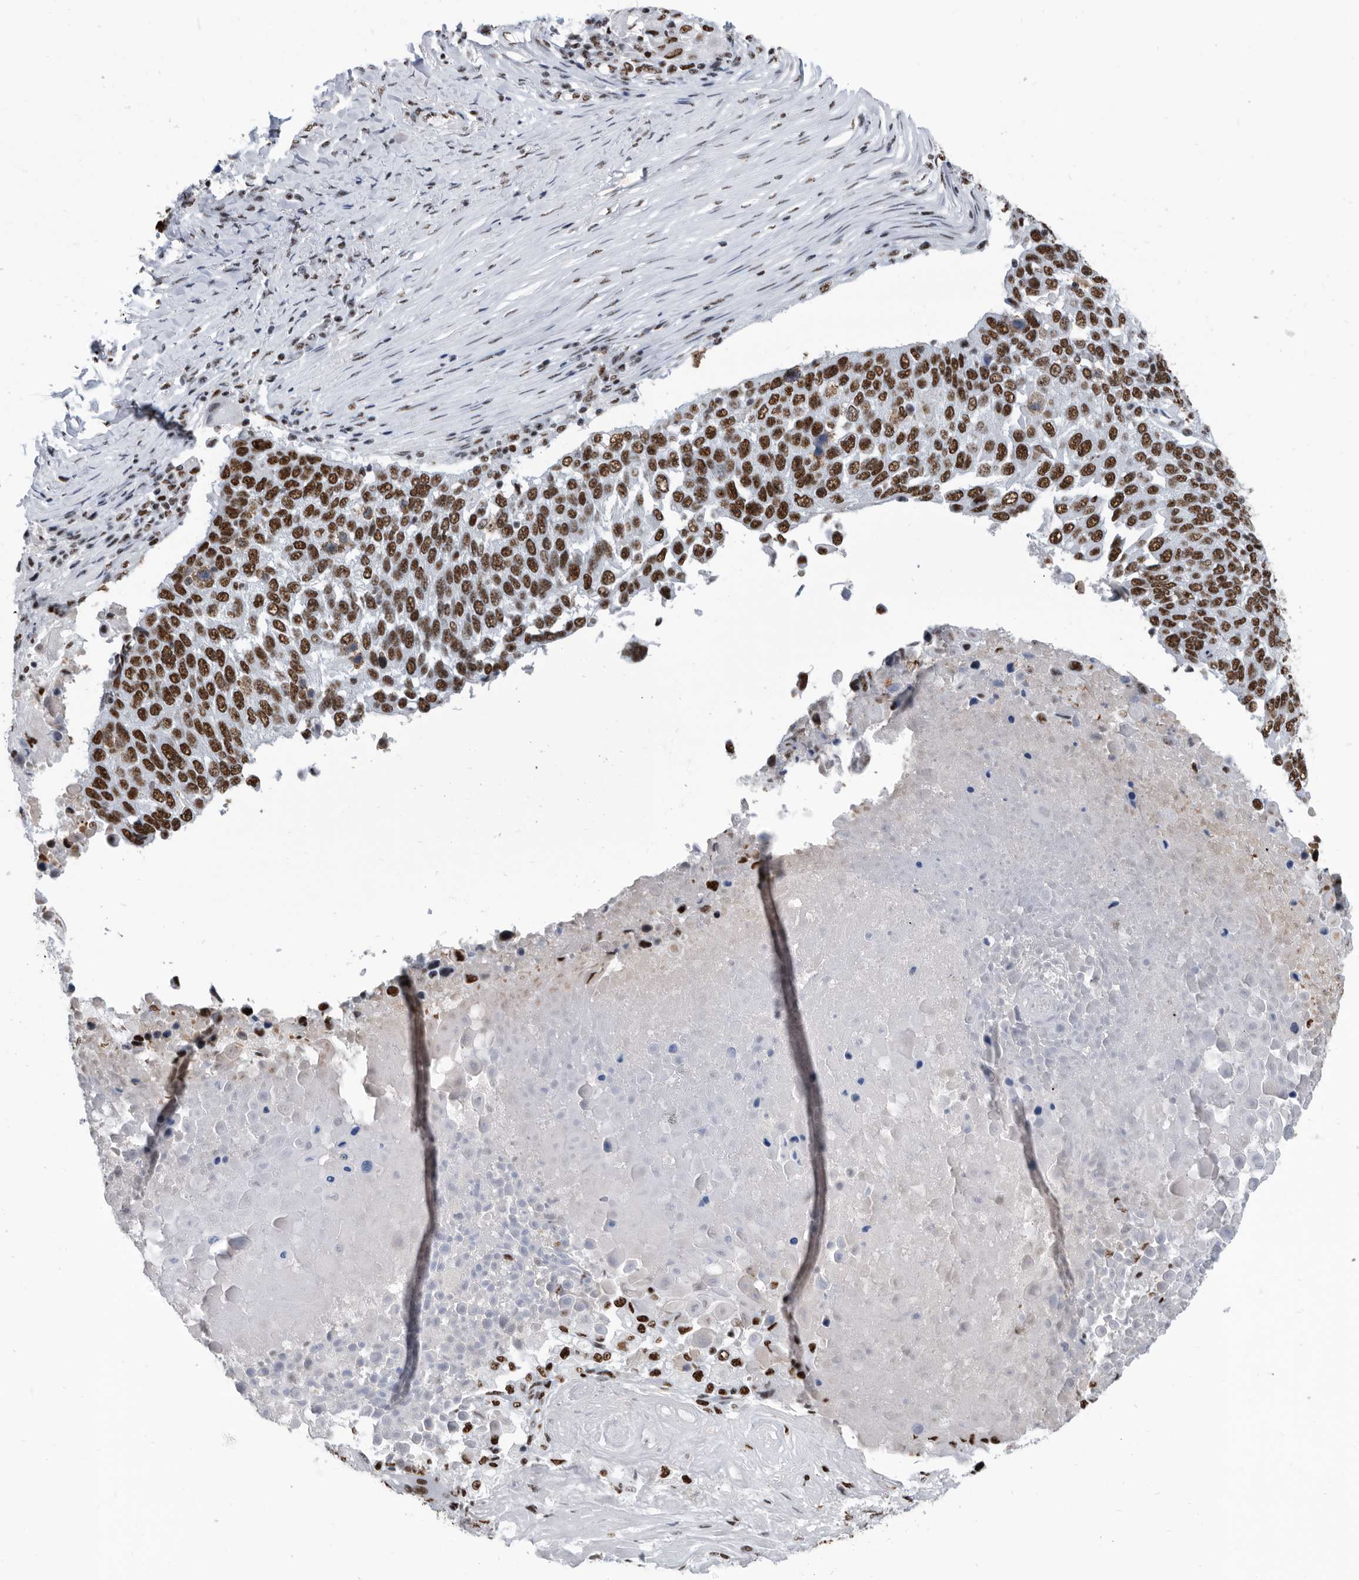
{"staining": {"intensity": "strong", "quantity": ">75%", "location": "nuclear"}, "tissue": "lung cancer", "cell_type": "Tumor cells", "image_type": "cancer", "snomed": [{"axis": "morphology", "description": "Squamous cell carcinoma, NOS"}, {"axis": "topography", "description": "Lung"}], "caption": "Approximately >75% of tumor cells in lung cancer display strong nuclear protein expression as visualized by brown immunohistochemical staining.", "gene": "SF3A1", "patient": {"sex": "male", "age": 66}}